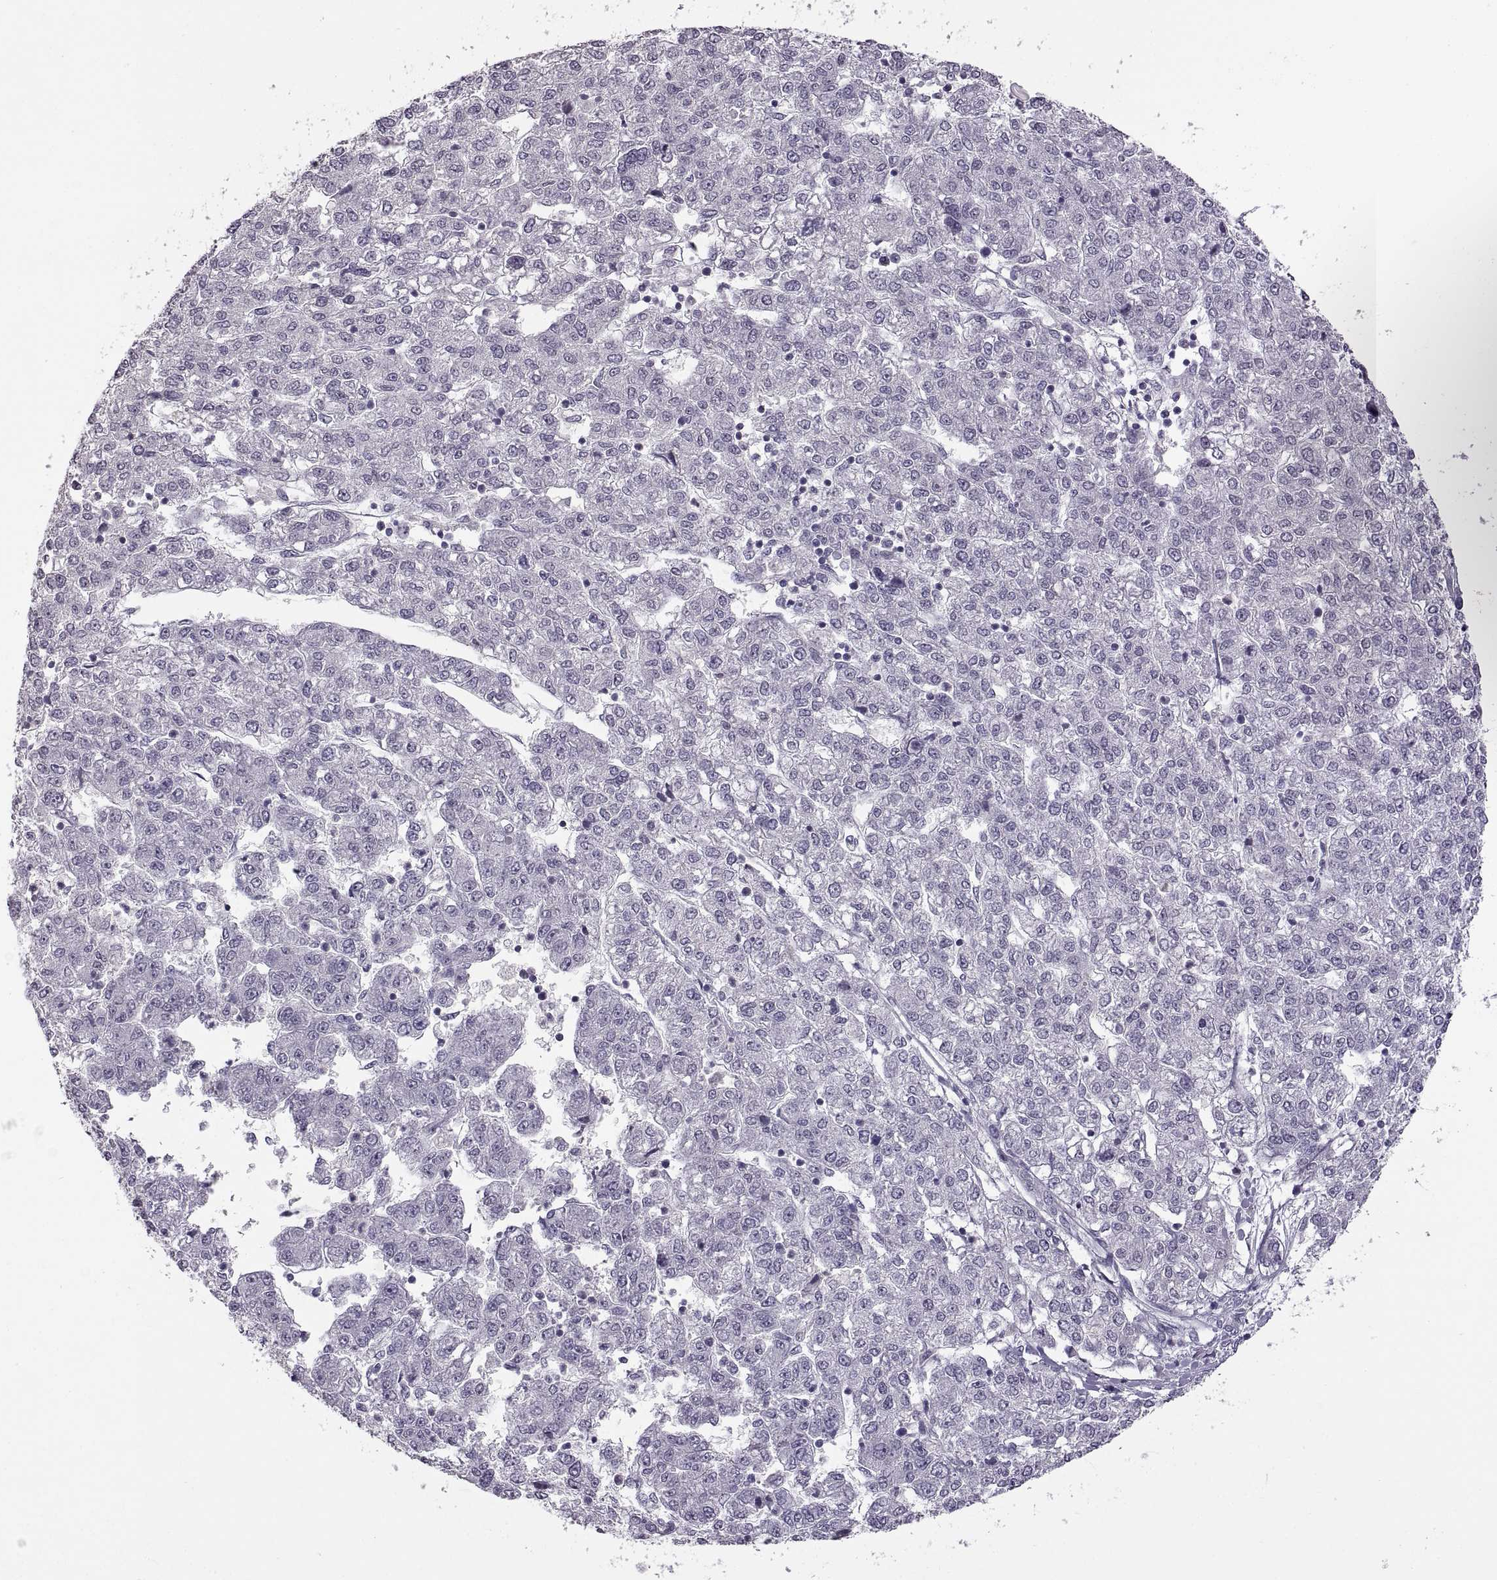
{"staining": {"intensity": "negative", "quantity": "none", "location": "none"}, "tissue": "liver cancer", "cell_type": "Tumor cells", "image_type": "cancer", "snomed": [{"axis": "morphology", "description": "Carcinoma, Hepatocellular, NOS"}, {"axis": "topography", "description": "Liver"}], "caption": "Tumor cells show no significant positivity in hepatocellular carcinoma (liver).", "gene": "NEK2", "patient": {"sex": "male", "age": 56}}